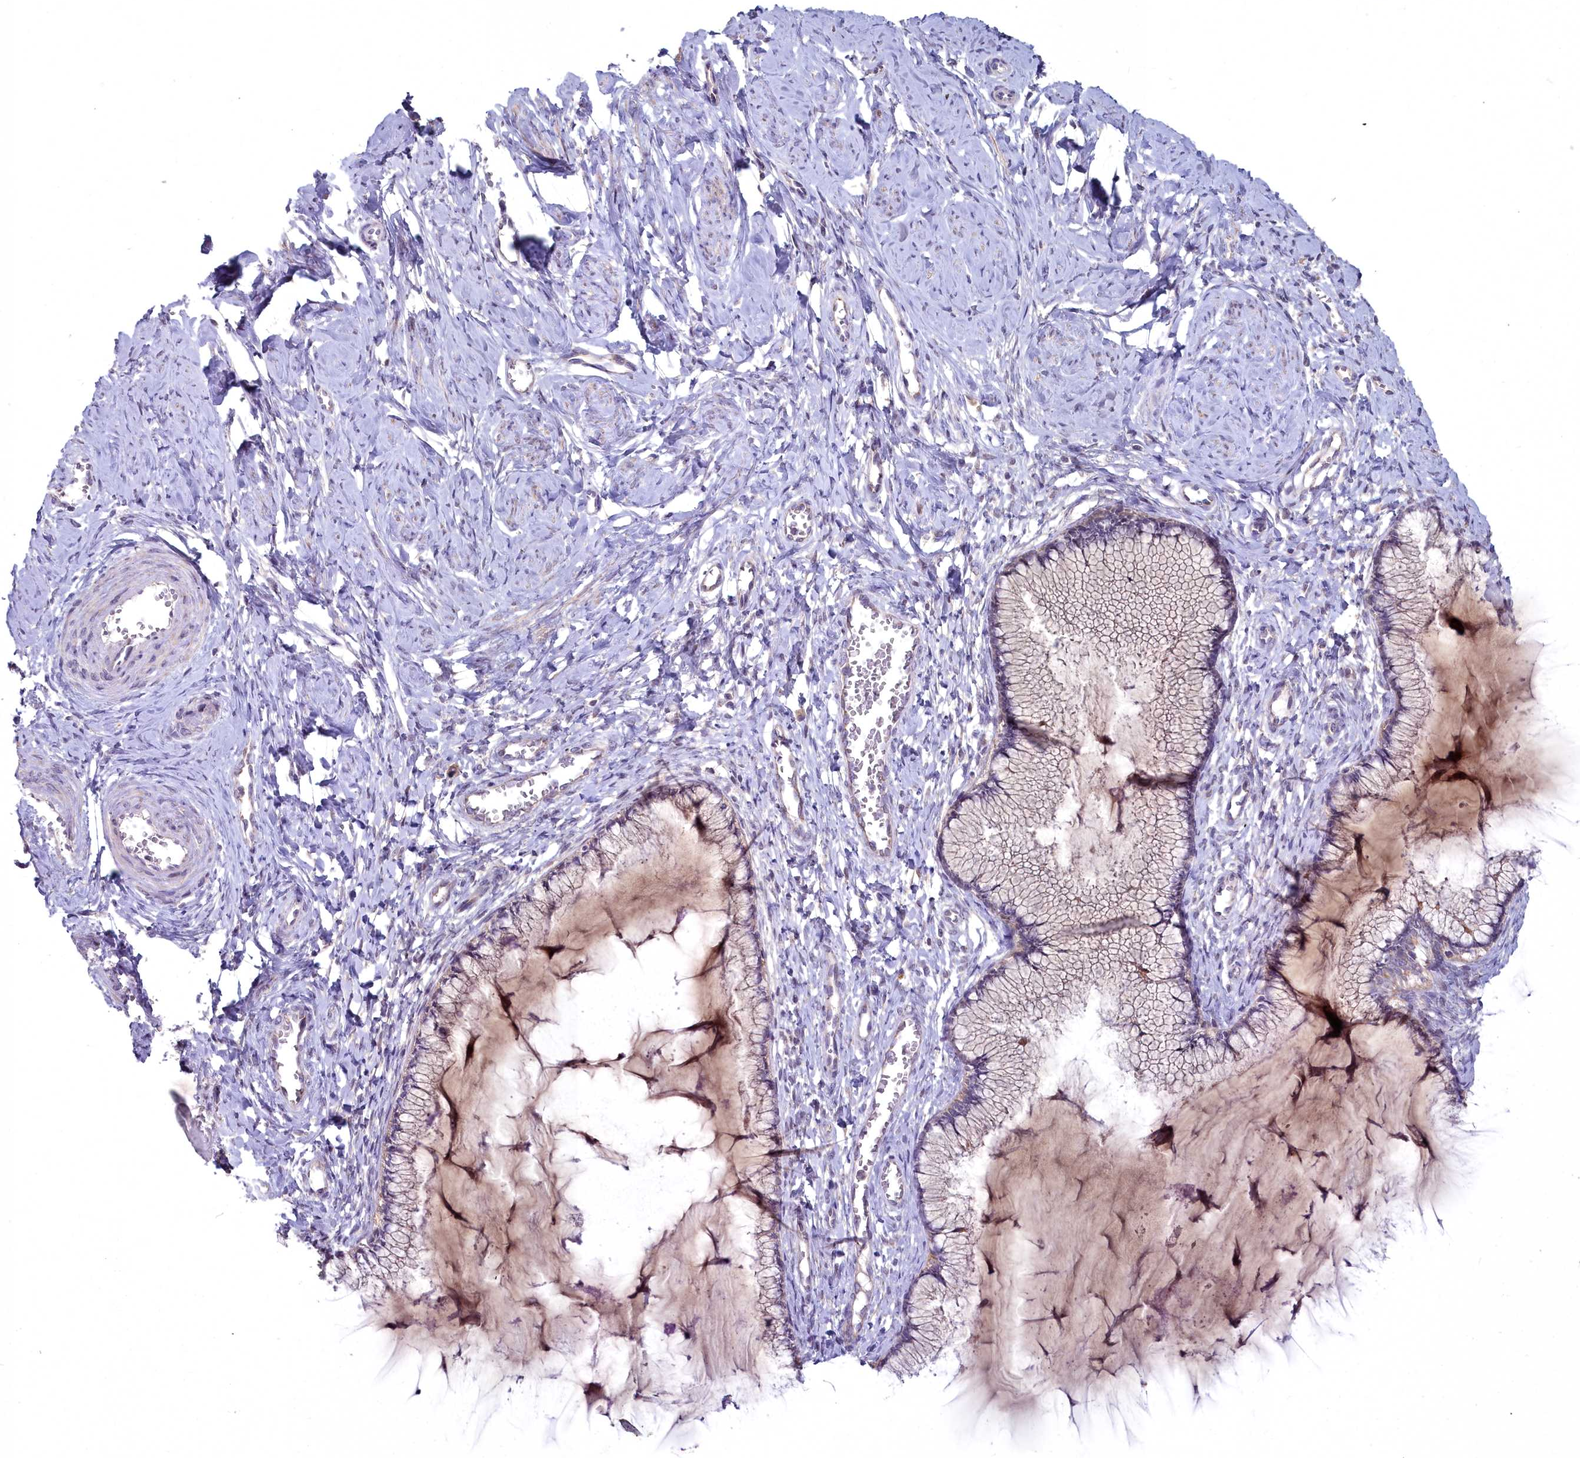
{"staining": {"intensity": "weak", "quantity": ">75%", "location": "cytoplasmic/membranous"}, "tissue": "cervix", "cell_type": "Glandular cells", "image_type": "normal", "snomed": [{"axis": "morphology", "description": "Normal tissue, NOS"}, {"axis": "morphology", "description": "Adenocarcinoma, NOS"}, {"axis": "topography", "description": "Cervix"}], "caption": "Glandular cells display low levels of weak cytoplasmic/membranous expression in approximately >75% of cells in benign human cervix.", "gene": "MICU2", "patient": {"sex": "female", "age": 29}}